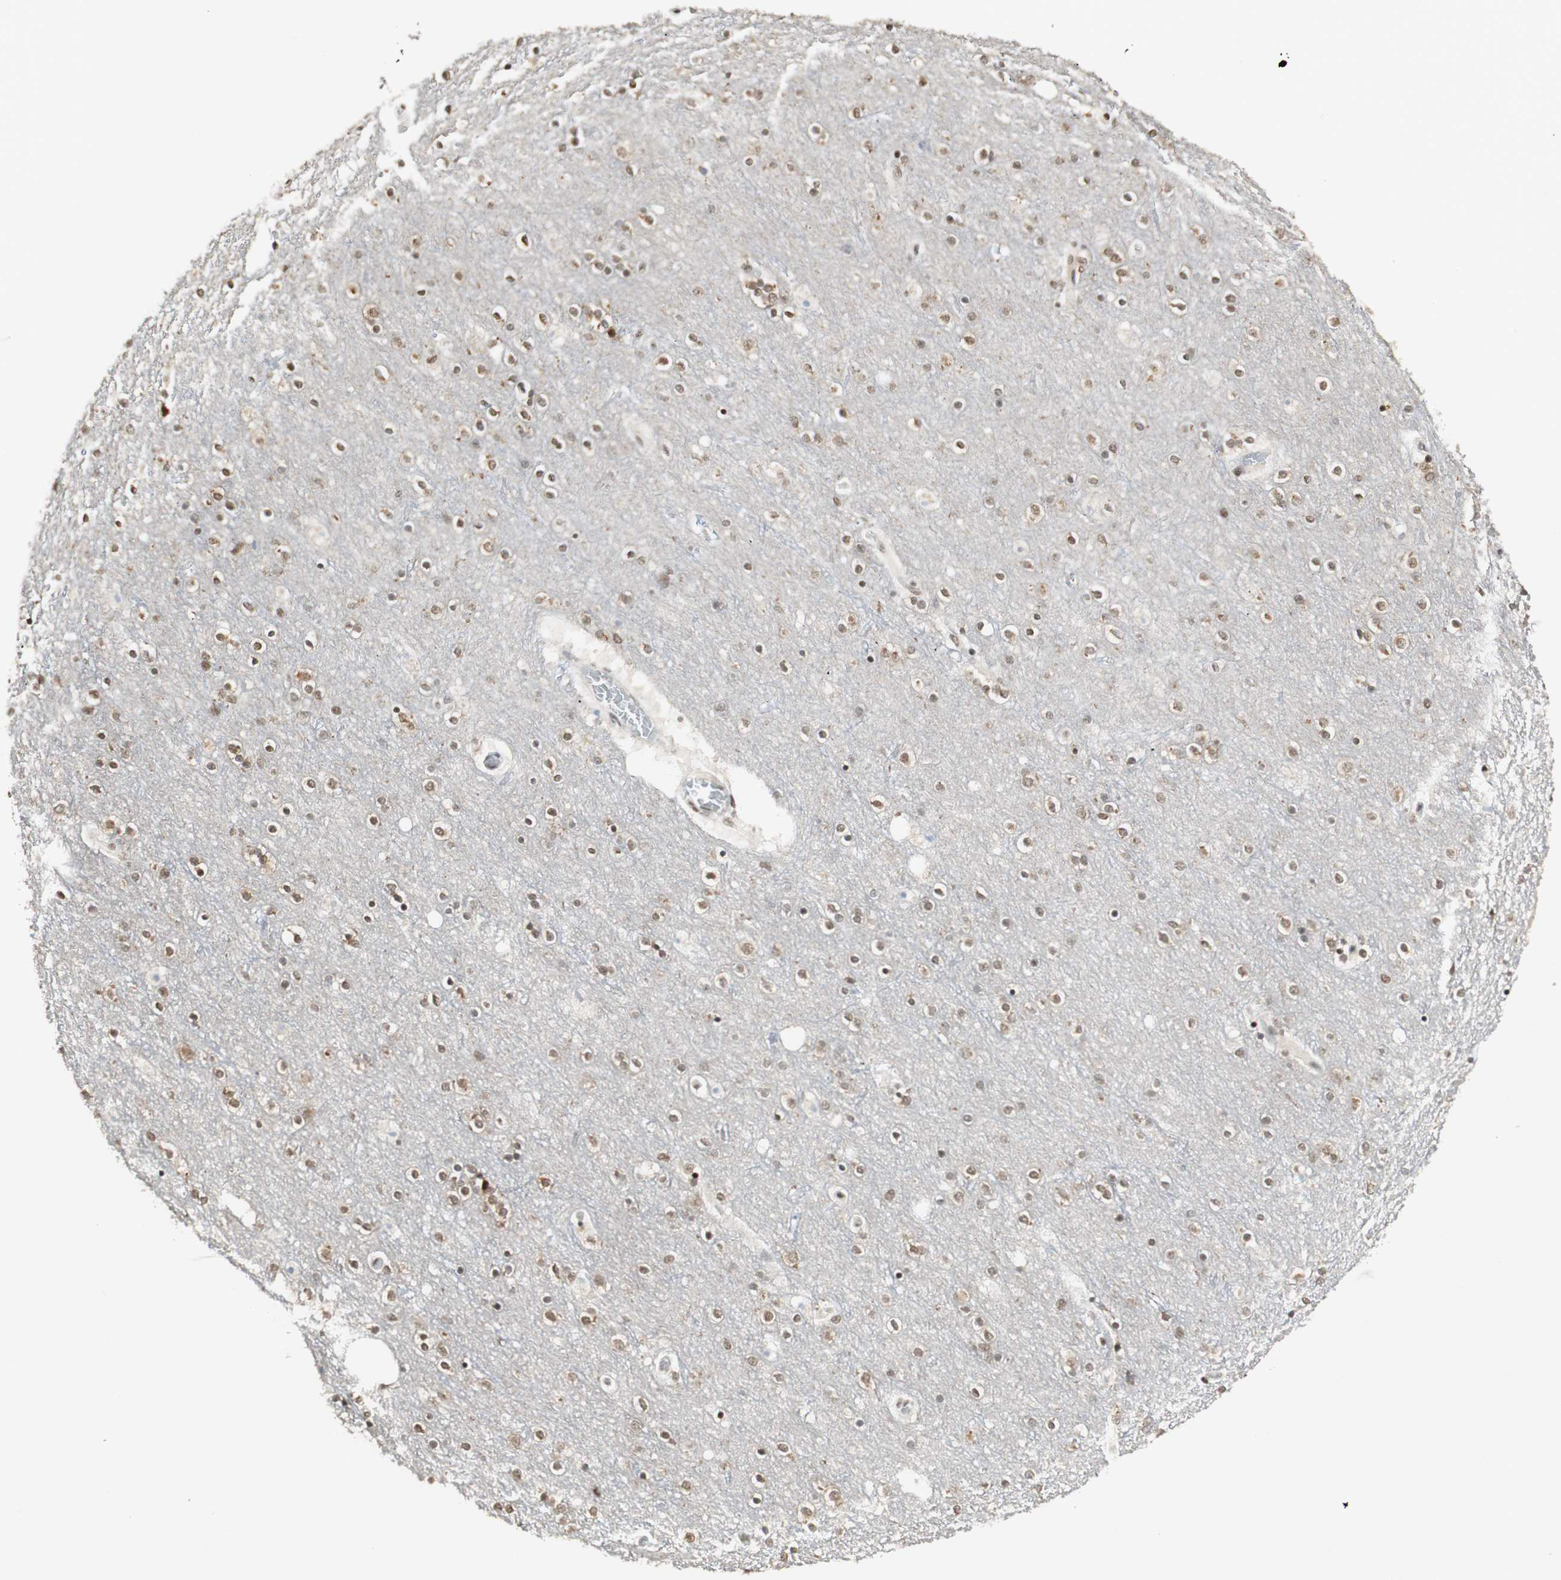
{"staining": {"intensity": "negative", "quantity": "none", "location": "none"}, "tissue": "cerebral cortex", "cell_type": "Endothelial cells", "image_type": "normal", "snomed": [{"axis": "morphology", "description": "Normal tissue, NOS"}, {"axis": "topography", "description": "Cerebral cortex"}], "caption": "The photomicrograph displays no significant staining in endothelial cells of cerebral cortex. (DAB (3,3'-diaminobenzidine) immunohistochemistry with hematoxylin counter stain).", "gene": "SMARCE1", "patient": {"sex": "female", "age": 54}}